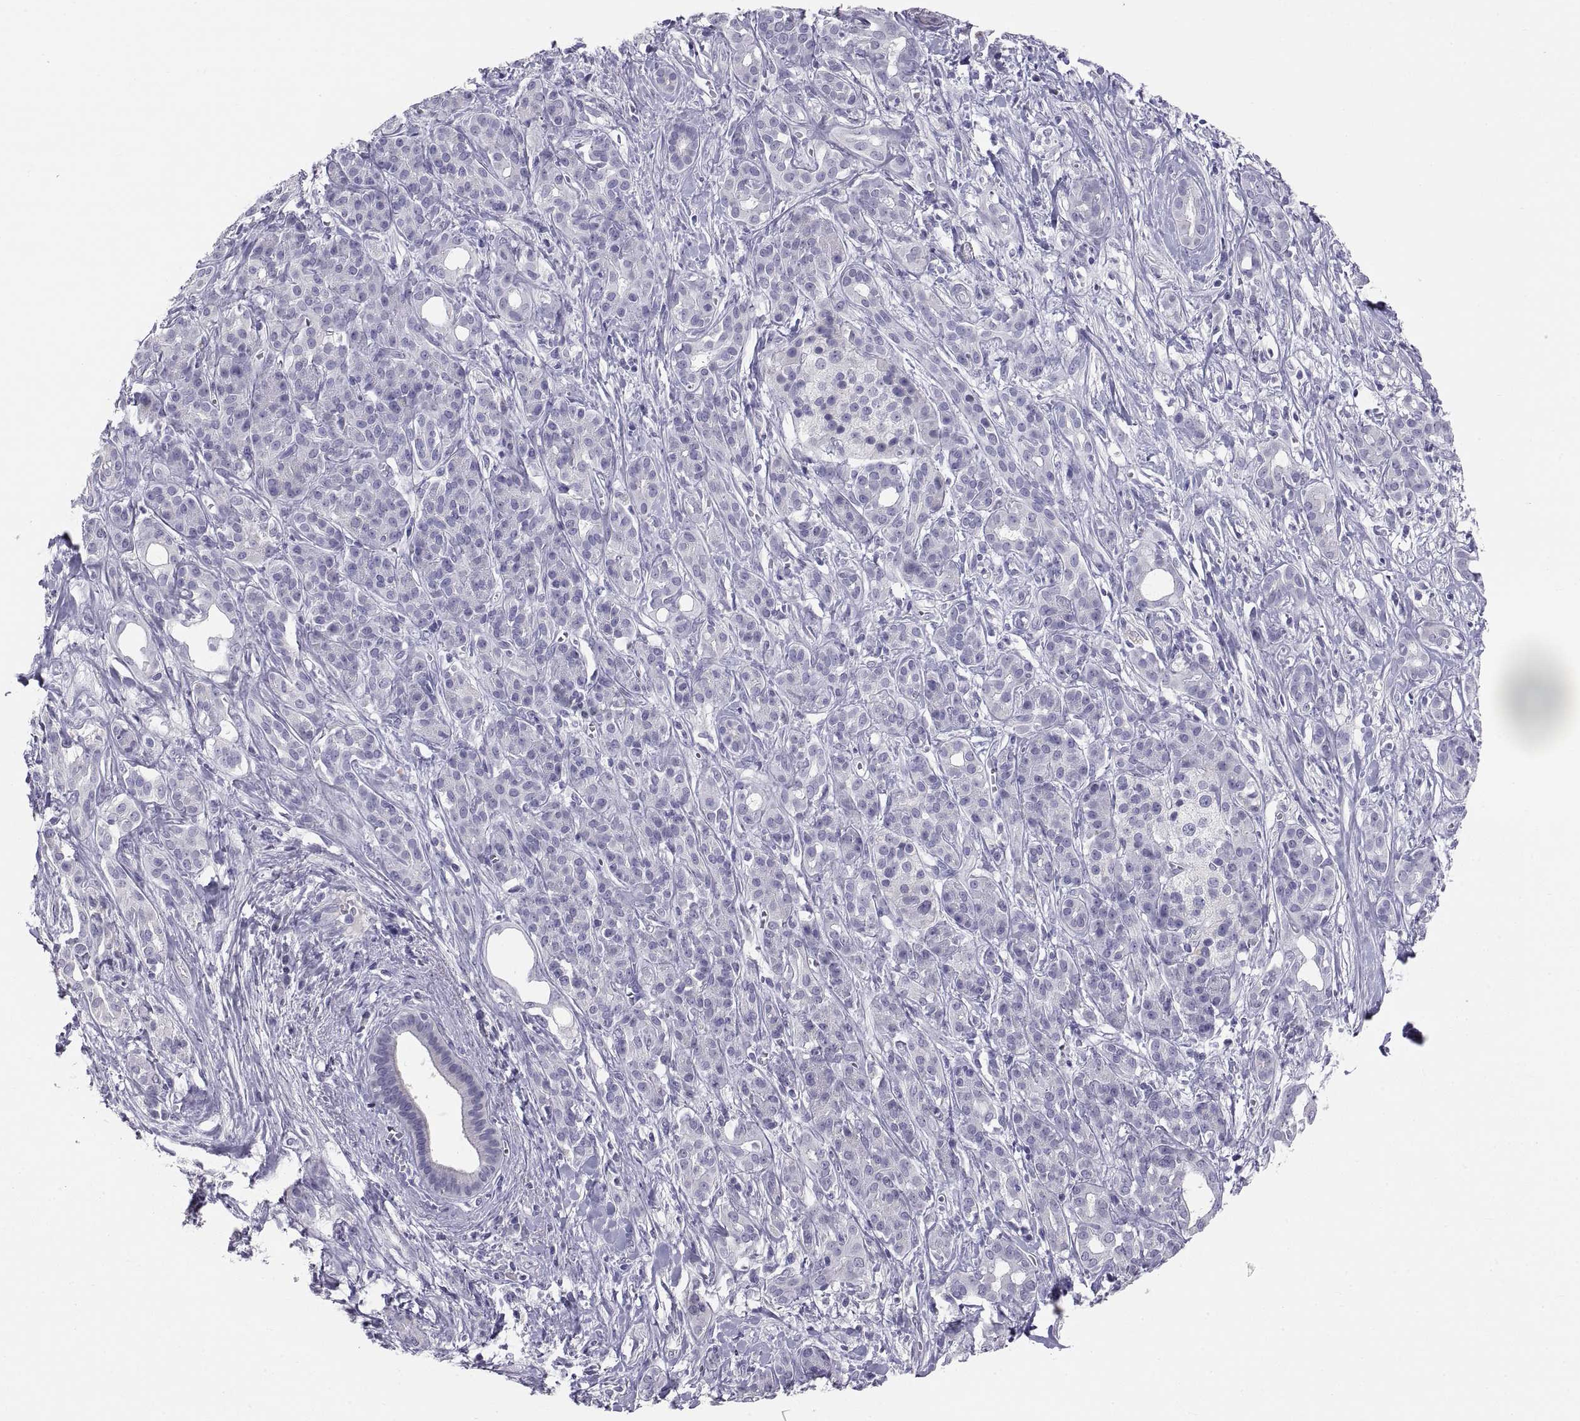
{"staining": {"intensity": "negative", "quantity": "none", "location": "none"}, "tissue": "pancreatic cancer", "cell_type": "Tumor cells", "image_type": "cancer", "snomed": [{"axis": "morphology", "description": "Adenocarcinoma, NOS"}, {"axis": "topography", "description": "Pancreas"}], "caption": "DAB (3,3'-diaminobenzidine) immunohistochemical staining of human pancreatic cancer reveals no significant expression in tumor cells.", "gene": "TEX13A", "patient": {"sex": "male", "age": 61}}